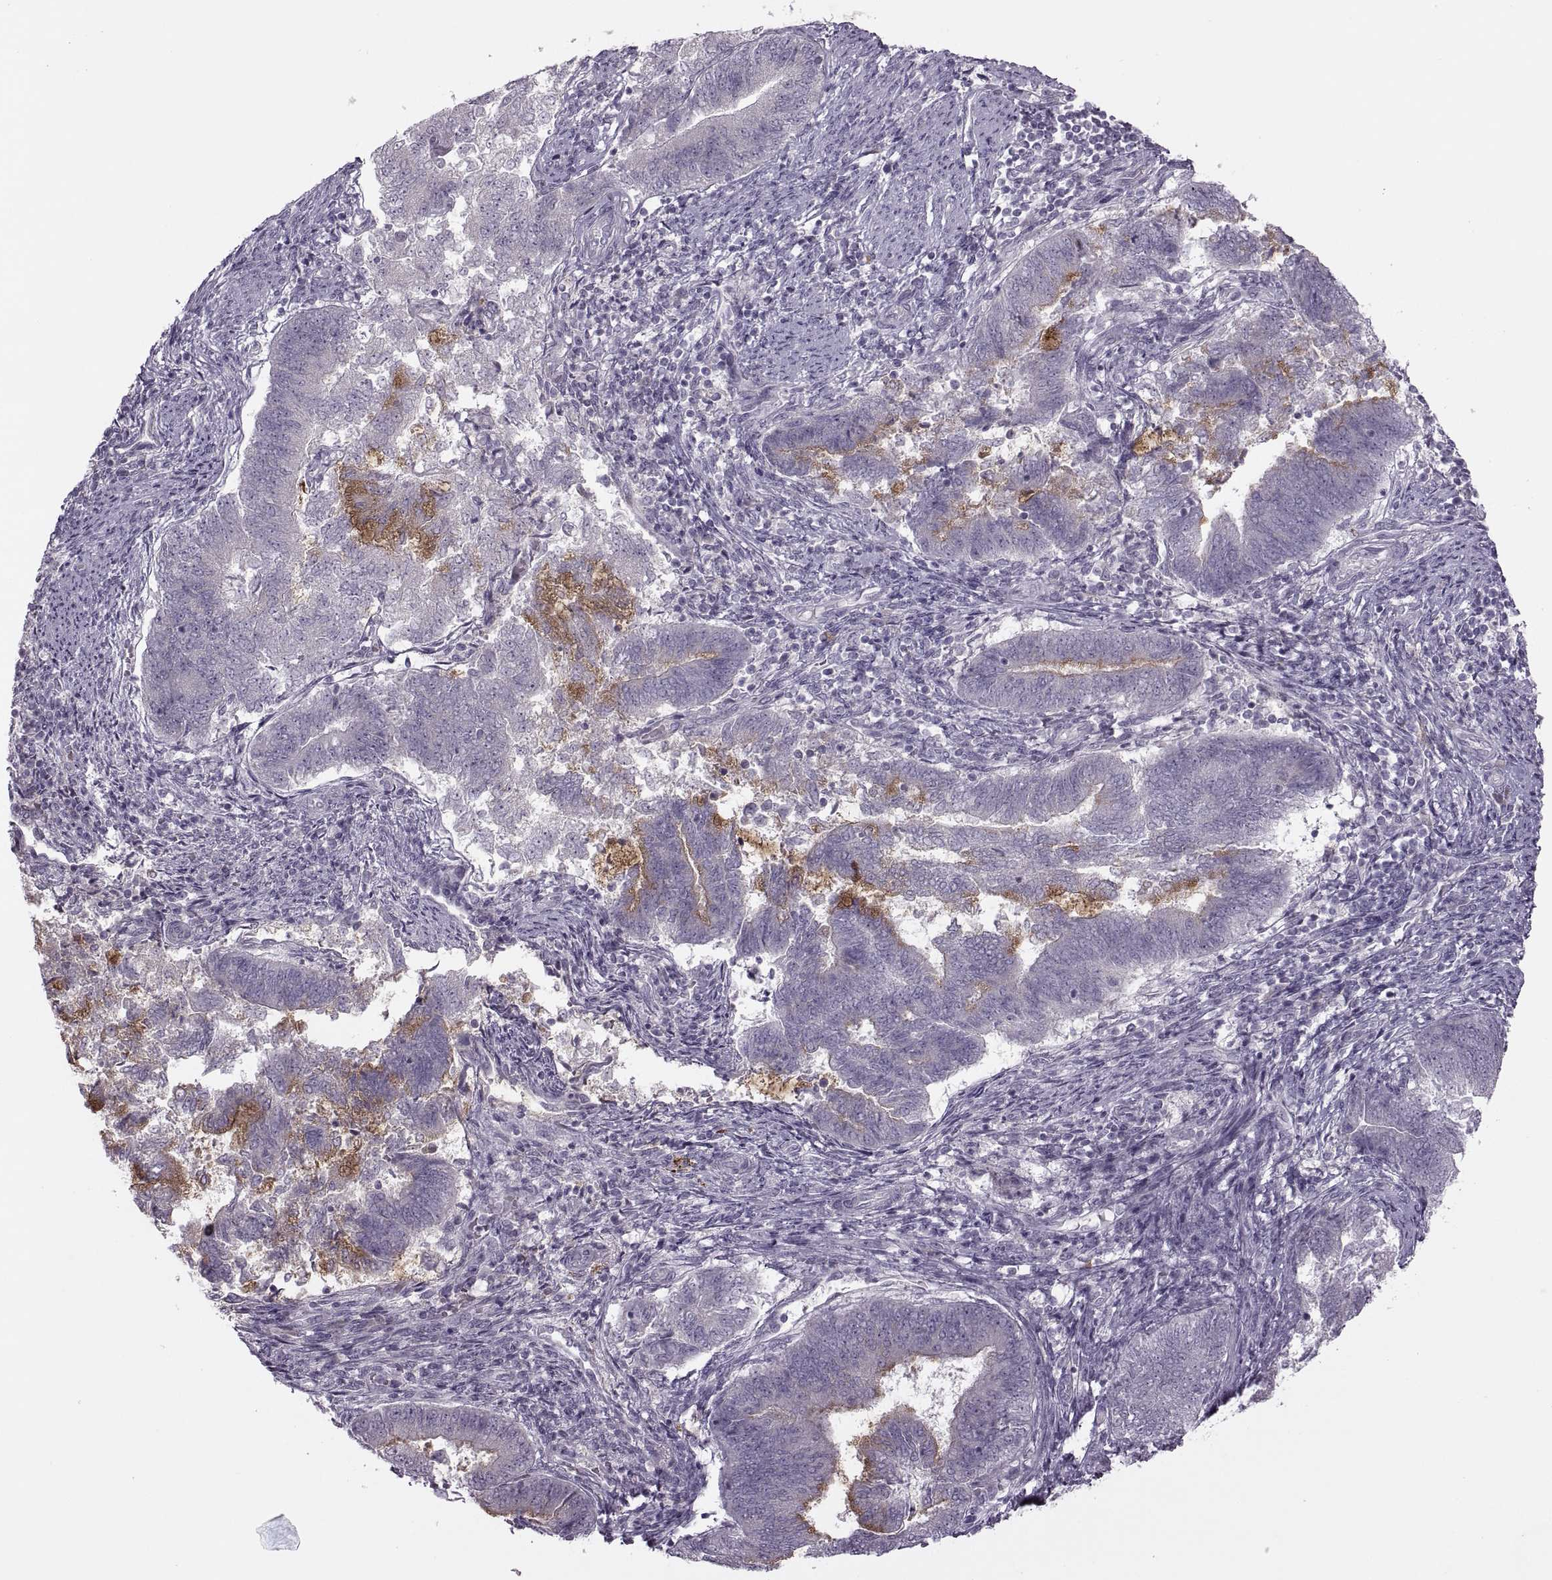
{"staining": {"intensity": "moderate", "quantity": "<25%", "location": "cytoplasmic/membranous"}, "tissue": "endometrial cancer", "cell_type": "Tumor cells", "image_type": "cancer", "snomed": [{"axis": "morphology", "description": "Adenocarcinoma, NOS"}, {"axis": "topography", "description": "Endometrium"}], "caption": "Immunohistochemical staining of endometrial cancer demonstrates low levels of moderate cytoplasmic/membranous protein positivity in approximately <25% of tumor cells.", "gene": "H2AP", "patient": {"sex": "female", "age": 65}}